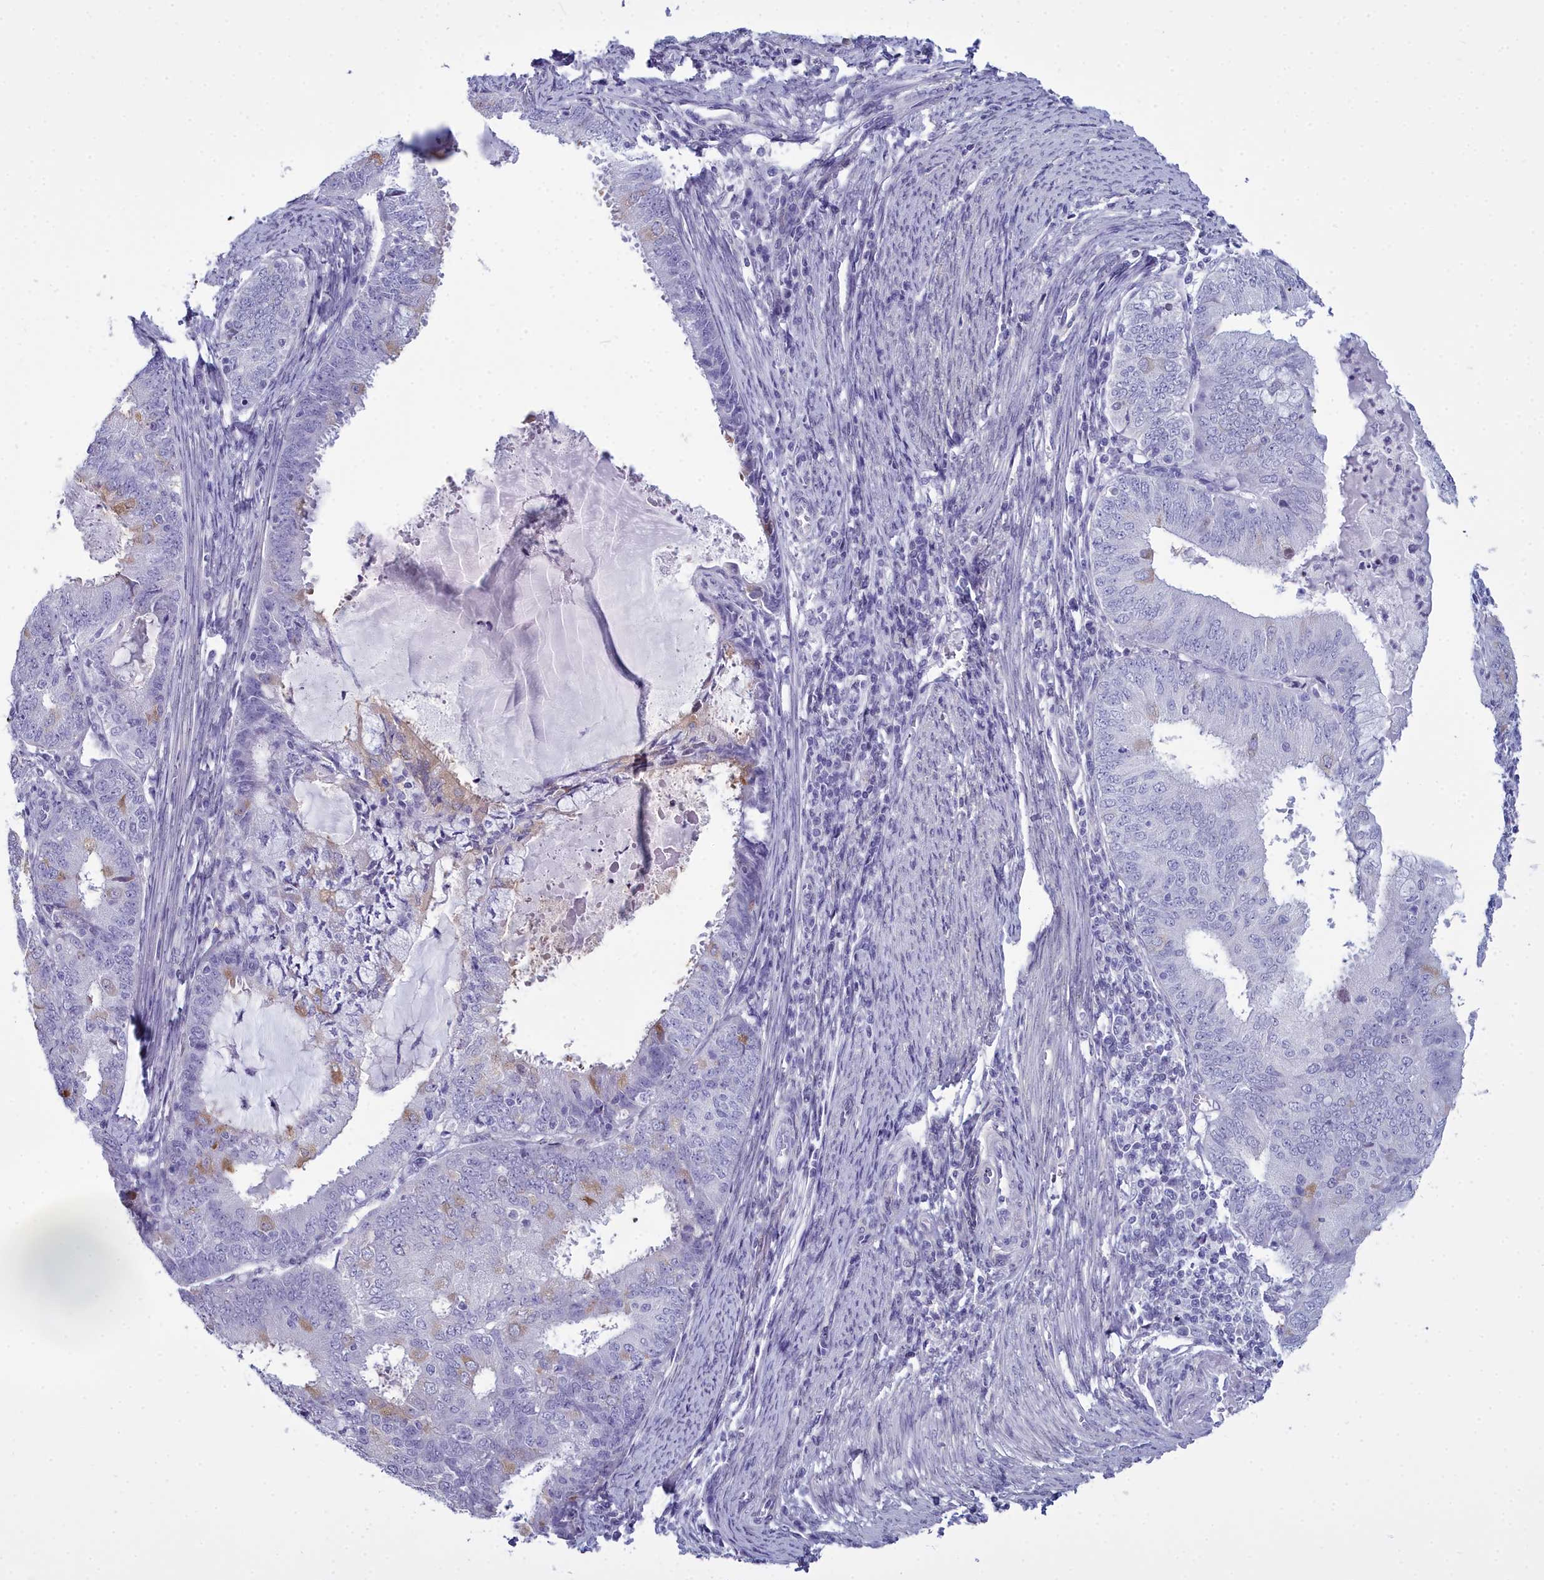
{"staining": {"intensity": "weak", "quantity": "<25%", "location": "cytoplasmic/membranous"}, "tissue": "endometrial cancer", "cell_type": "Tumor cells", "image_type": "cancer", "snomed": [{"axis": "morphology", "description": "Adenocarcinoma, NOS"}, {"axis": "topography", "description": "Endometrium"}], "caption": "Tumor cells are negative for brown protein staining in endometrial adenocarcinoma.", "gene": "MAP6", "patient": {"sex": "female", "age": 57}}